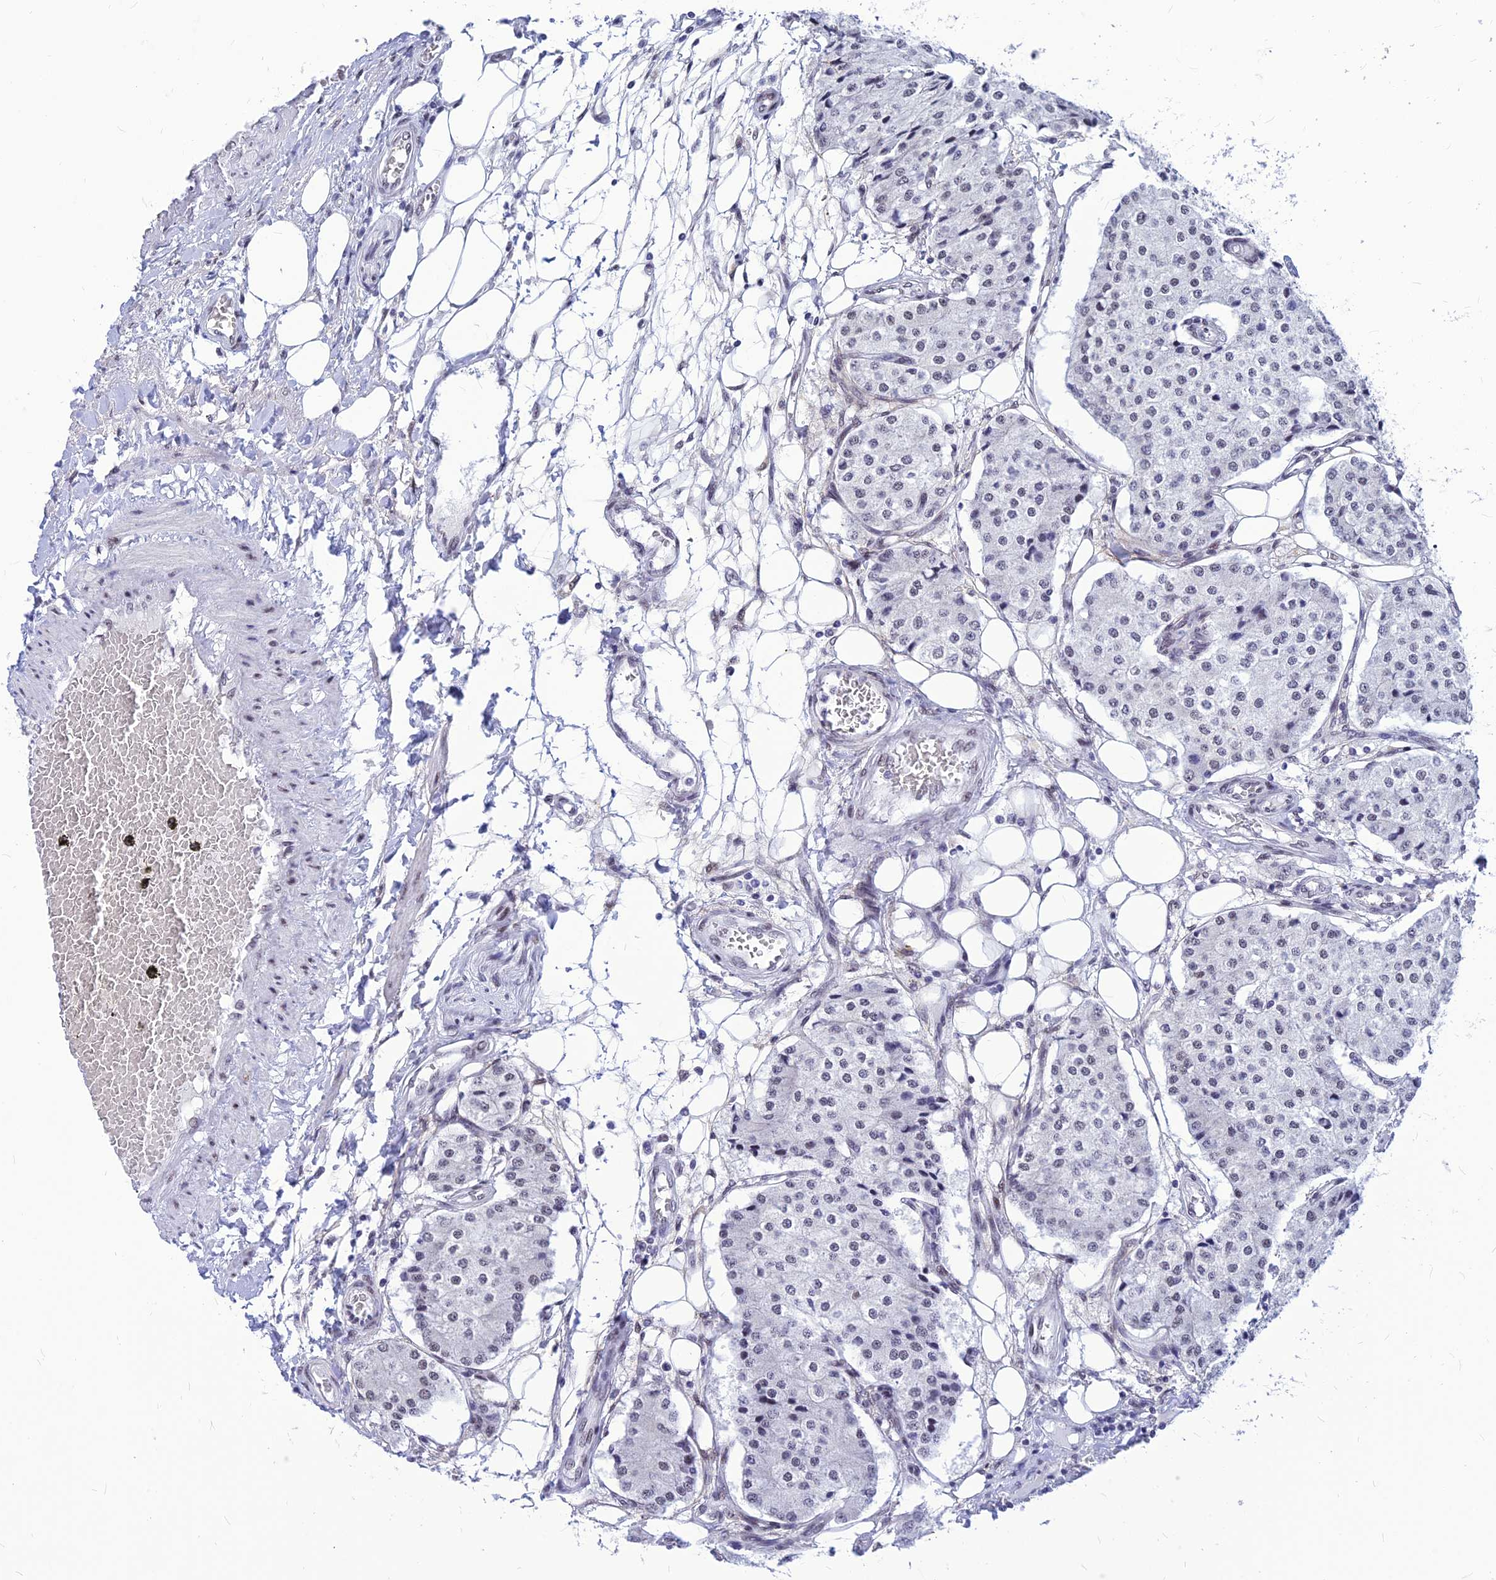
{"staining": {"intensity": "negative", "quantity": "none", "location": "none"}, "tissue": "carcinoid", "cell_type": "Tumor cells", "image_type": "cancer", "snomed": [{"axis": "morphology", "description": "Carcinoid, malignant, NOS"}, {"axis": "topography", "description": "Colon"}], "caption": "IHC image of neoplastic tissue: human malignant carcinoid stained with DAB exhibits no significant protein expression in tumor cells.", "gene": "KCTD13", "patient": {"sex": "female", "age": 52}}